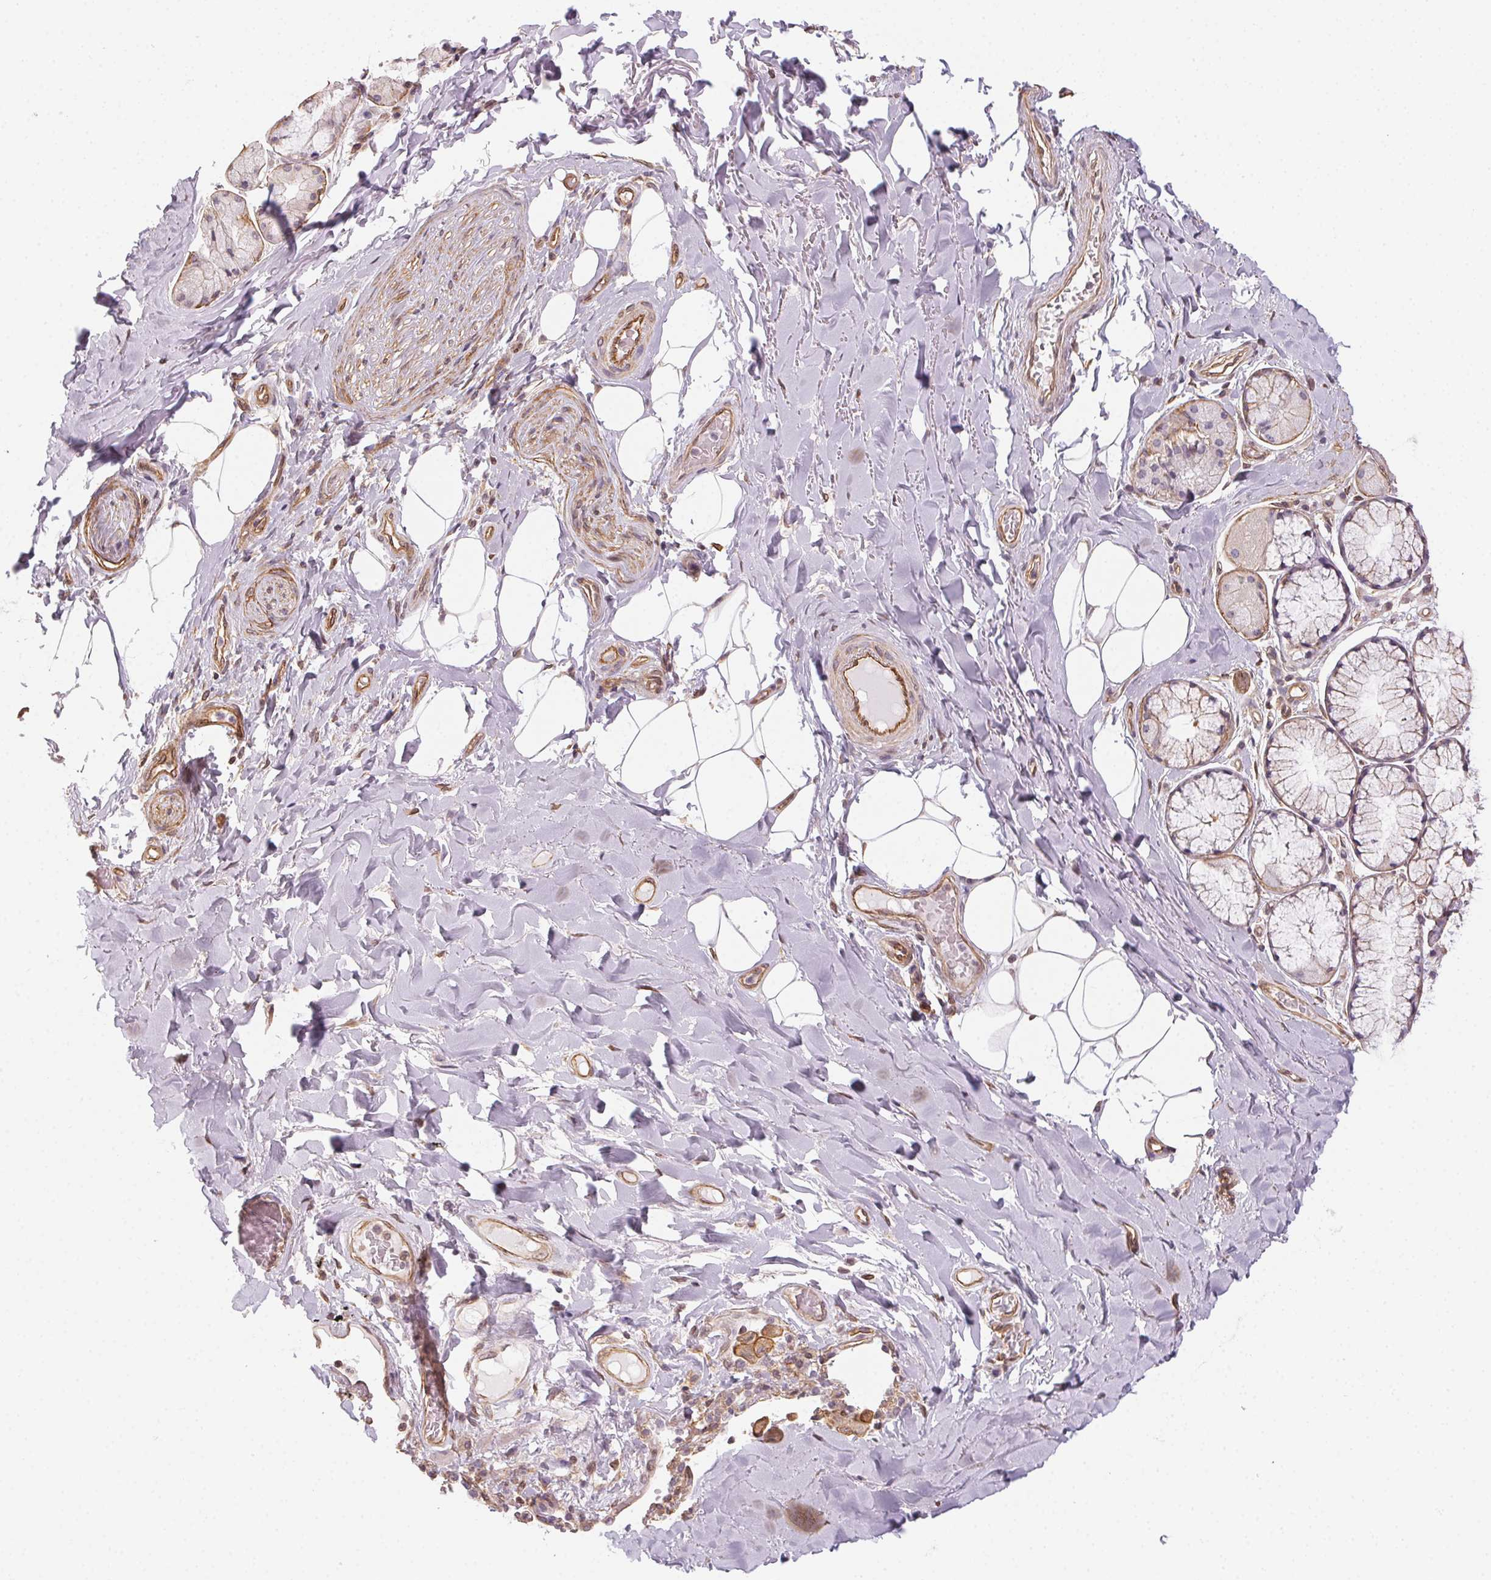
{"staining": {"intensity": "negative", "quantity": "none", "location": "none"}, "tissue": "adipose tissue", "cell_type": "Adipocytes", "image_type": "normal", "snomed": [{"axis": "morphology", "description": "Normal tissue, NOS"}, {"axis": "topography", "description": "Cartilage tissue"}, {"axis": "topography", "description": "Bronchus"}], "caption": "Immunohistochemistry (IHC) histopathology image of benign adipose tissue: adipose tissue stained with DAB (3,3'-diaminobenzidine) shows no significant protein expression in adipocytes. (DAB (3,3'-diaminobenzidine) immunohistochemistry with hematoxylin counter stain).", "gene": "PLA2G4F", "patient": {"sex": "male", "age": 64}}